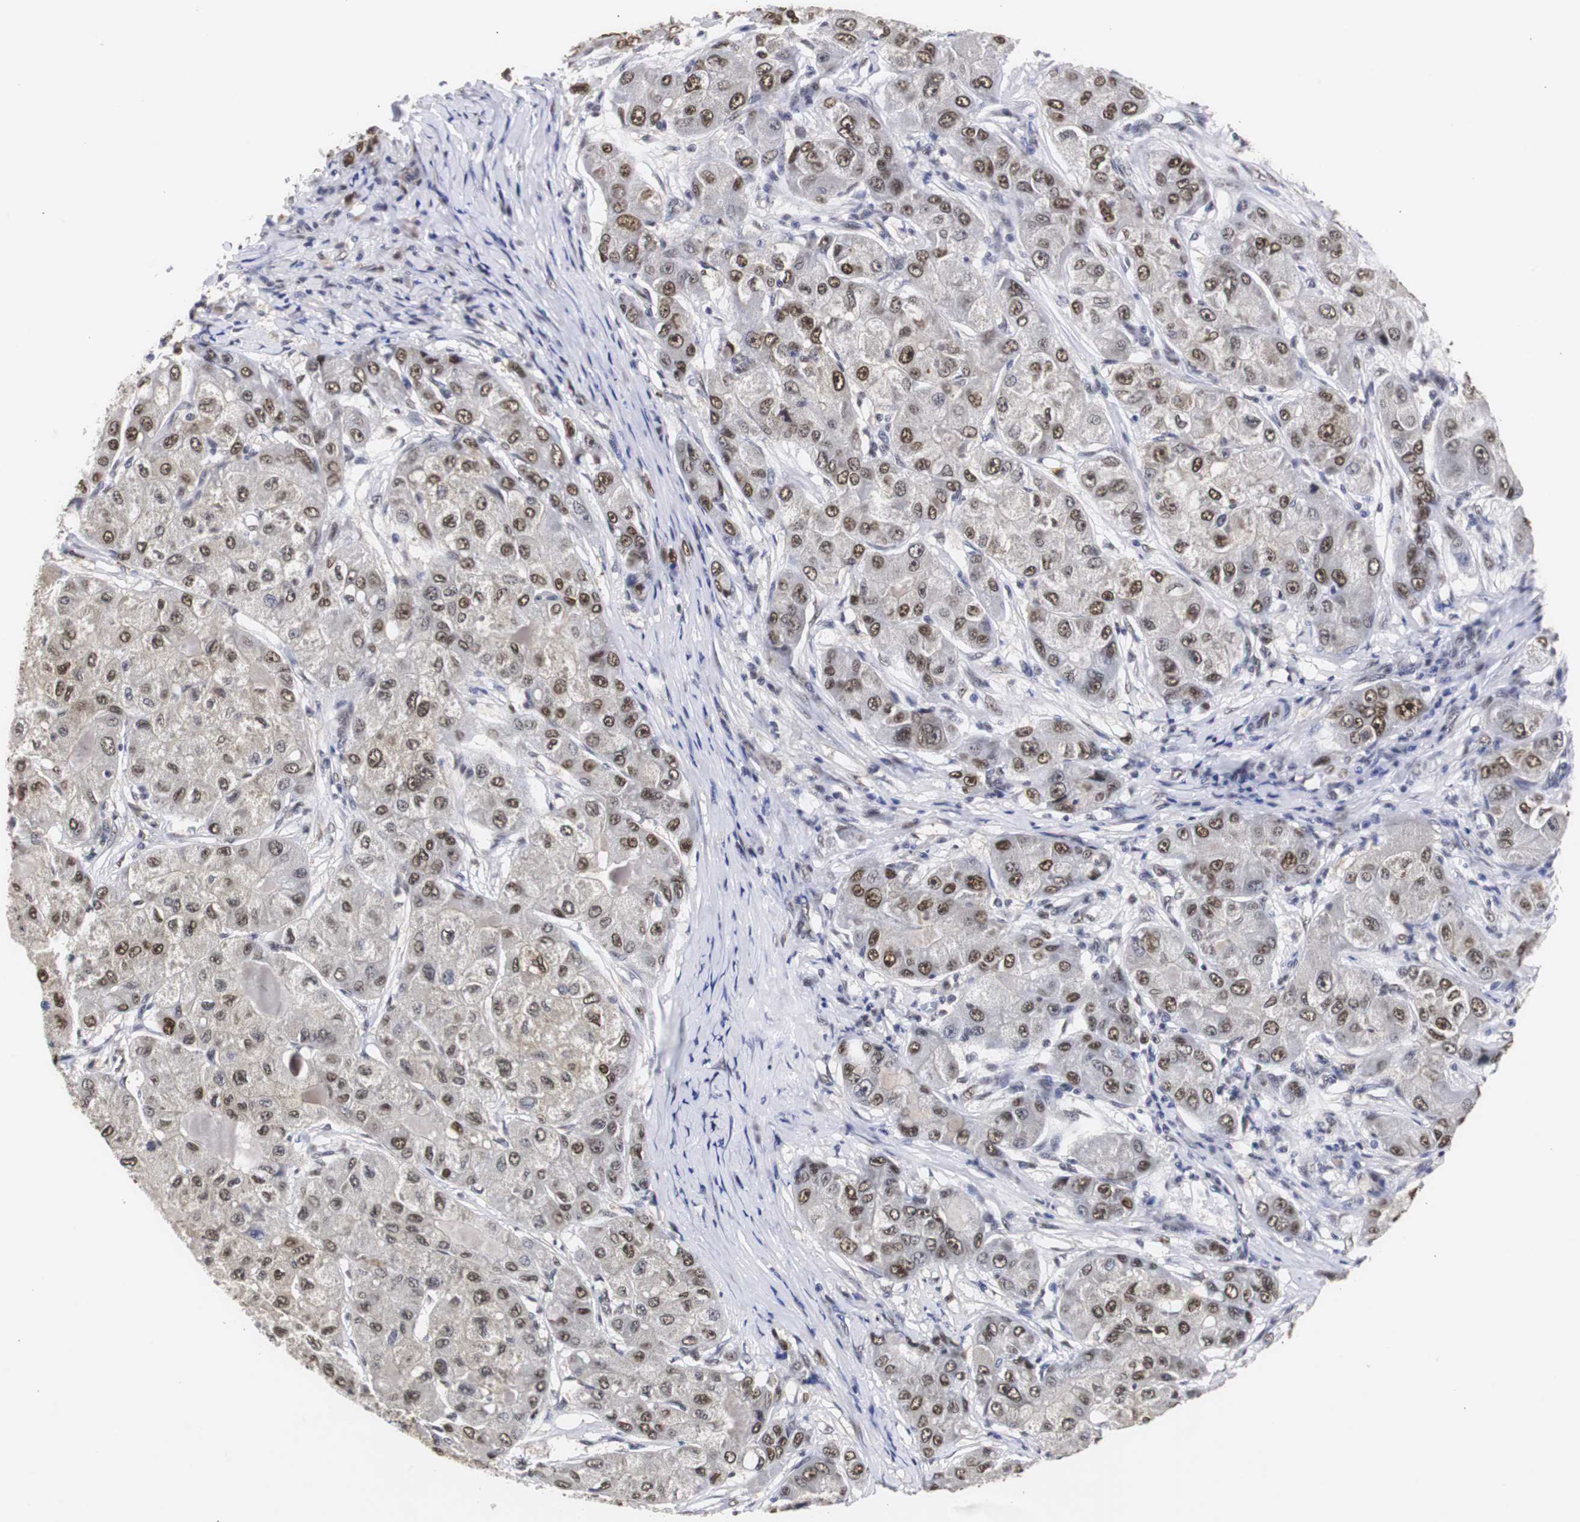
{"staining": {"intensity": "moderate", "quantity": ">75%", "location": "cytoplasmic/membranous,nuclear"}, "tissue": "liver cancer", "cell_type": "Tumor cells", "image_type": "cancer", "snomed": [{"axis": "morphology", "description": "Carcinoma, Hepatocellular, NOS"}, {"axis": "topography", "description": "Liver"}], "caption": "Hepatocellular carcinoma (liver) tissue exhibits moderate cytoplasmic/membranous and nuclear positivity in approximately >75% of tumor cells, visualized by immunohistochemistry.", "gene": "ZFC3H1", "patient": {"sex": "male", "age": 80}}